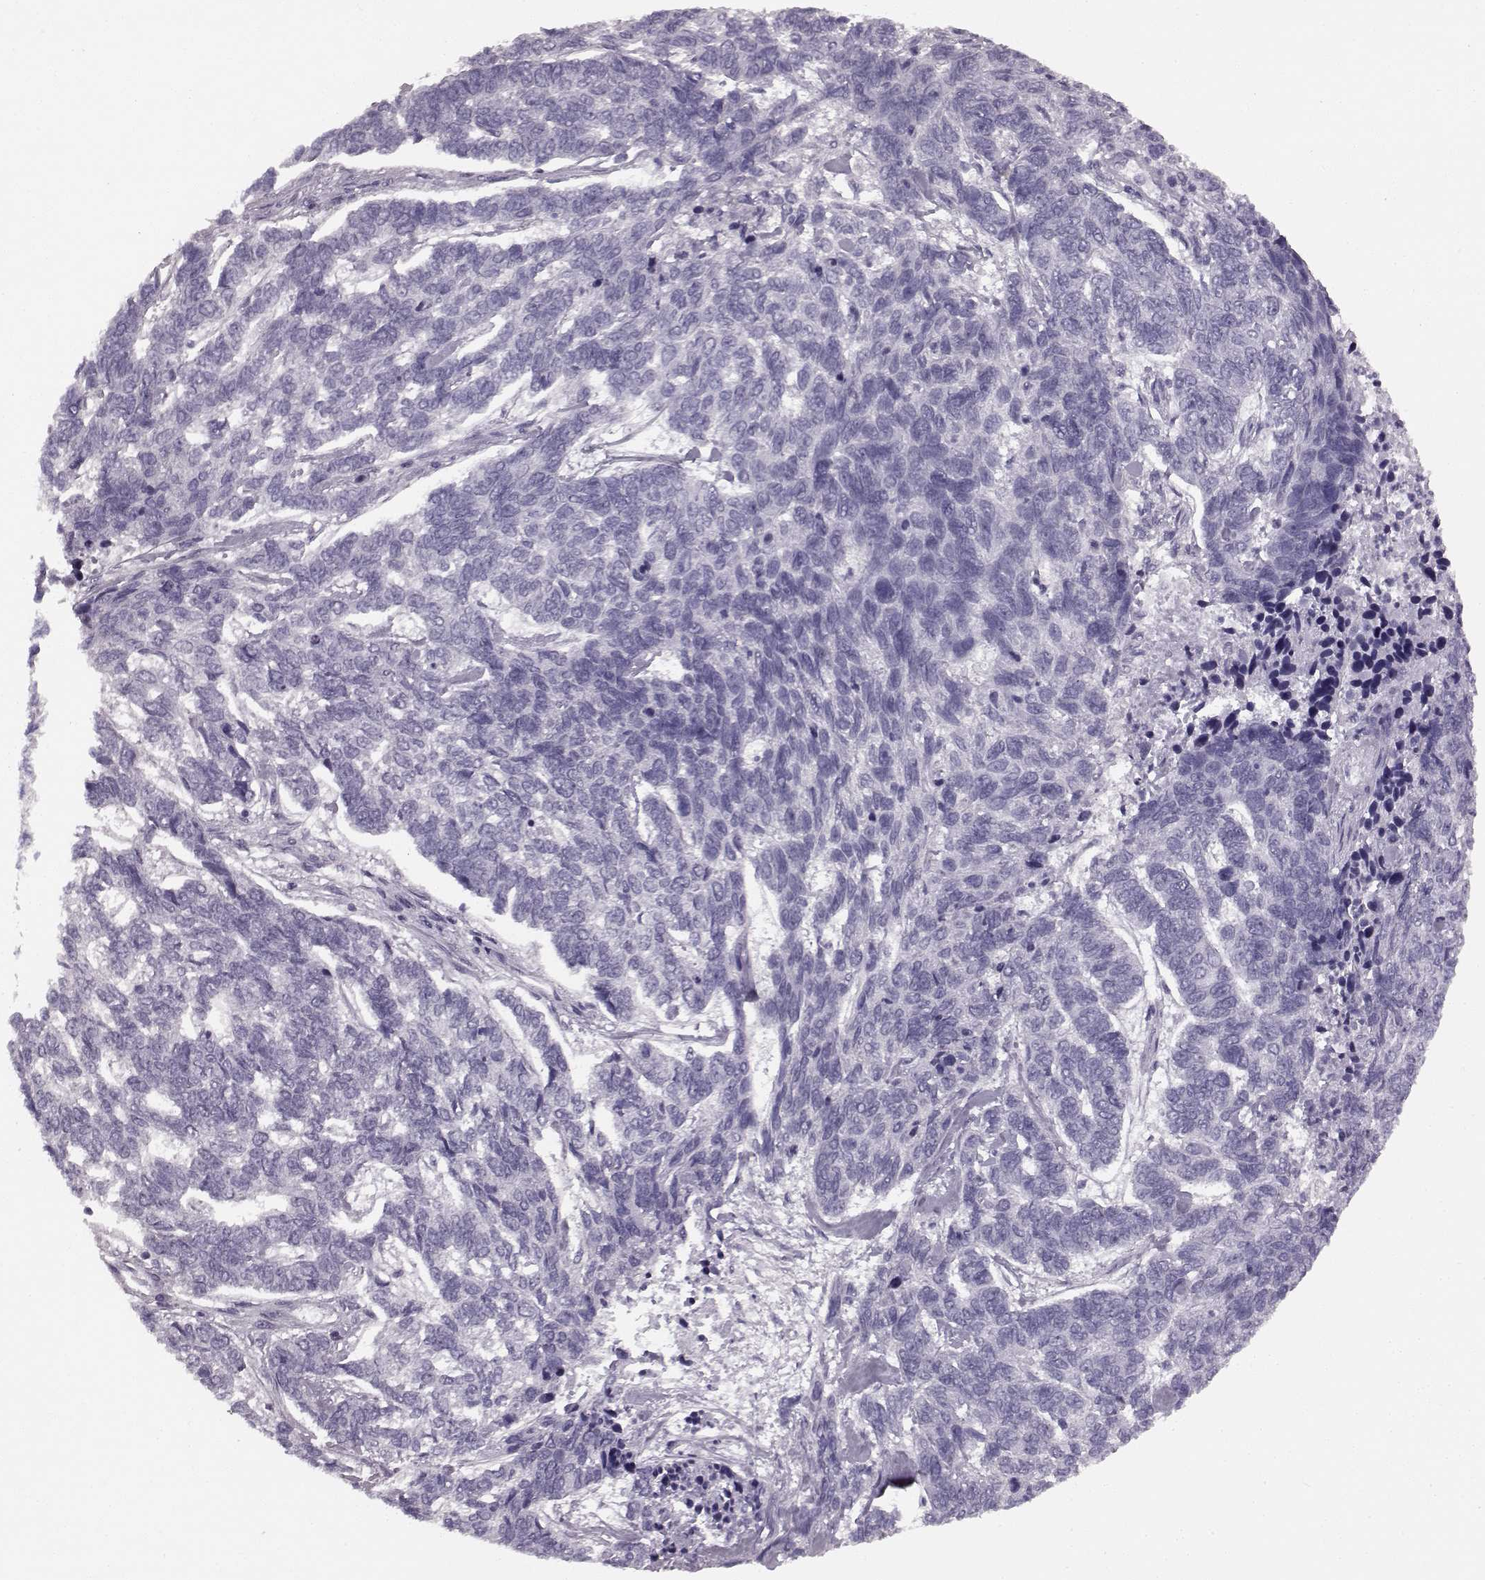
{"staining": {"intensity": "negative", "quantity": "none", "location": "none"}, "tissue": "skin cancer", "cell_type": "Tumor cells", "image_type": "cancer", "snomed": [{"axis": "morphology", "description": "Basal cell carcinoma"}, {"axis": "topography", "description": "Skin"}], "caption": "This is an IHC image of skin cancer (basal cell carcinoma). There is no staining in tumor cells.", "gene": "JSRP1", "patient": {"sex": "female", "age": 65}}